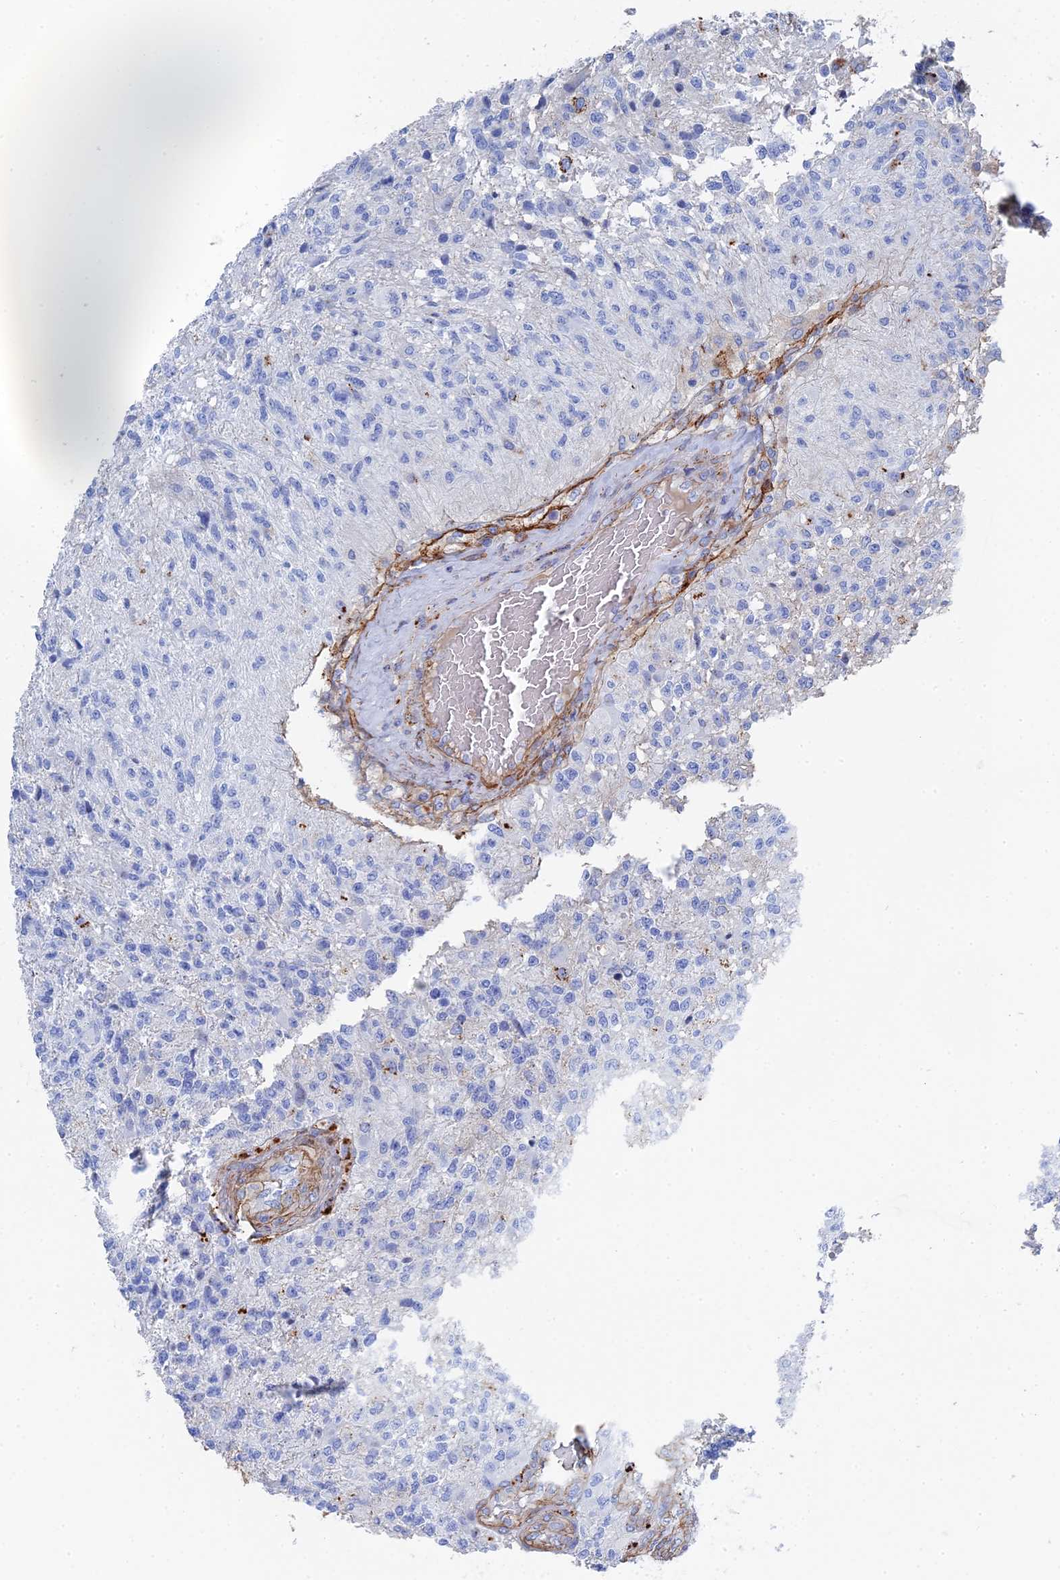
{"staining": {"intensity": "negative", "quantity": "none", "location": "none"}, "tissue": "glioma", "cell_type": "Tumor cells", "image_type": "cancer", "snomed": [{"axis": "morphology", "description": "Glioma, malignant, High grade"}, {"axis": "topography", "description": "Brain"}], "caption": "Image shows no protein staining in tumor cells of glioma tissue.", "gene": "STRA6", "patient": {"sex": "male", "age": 56}}